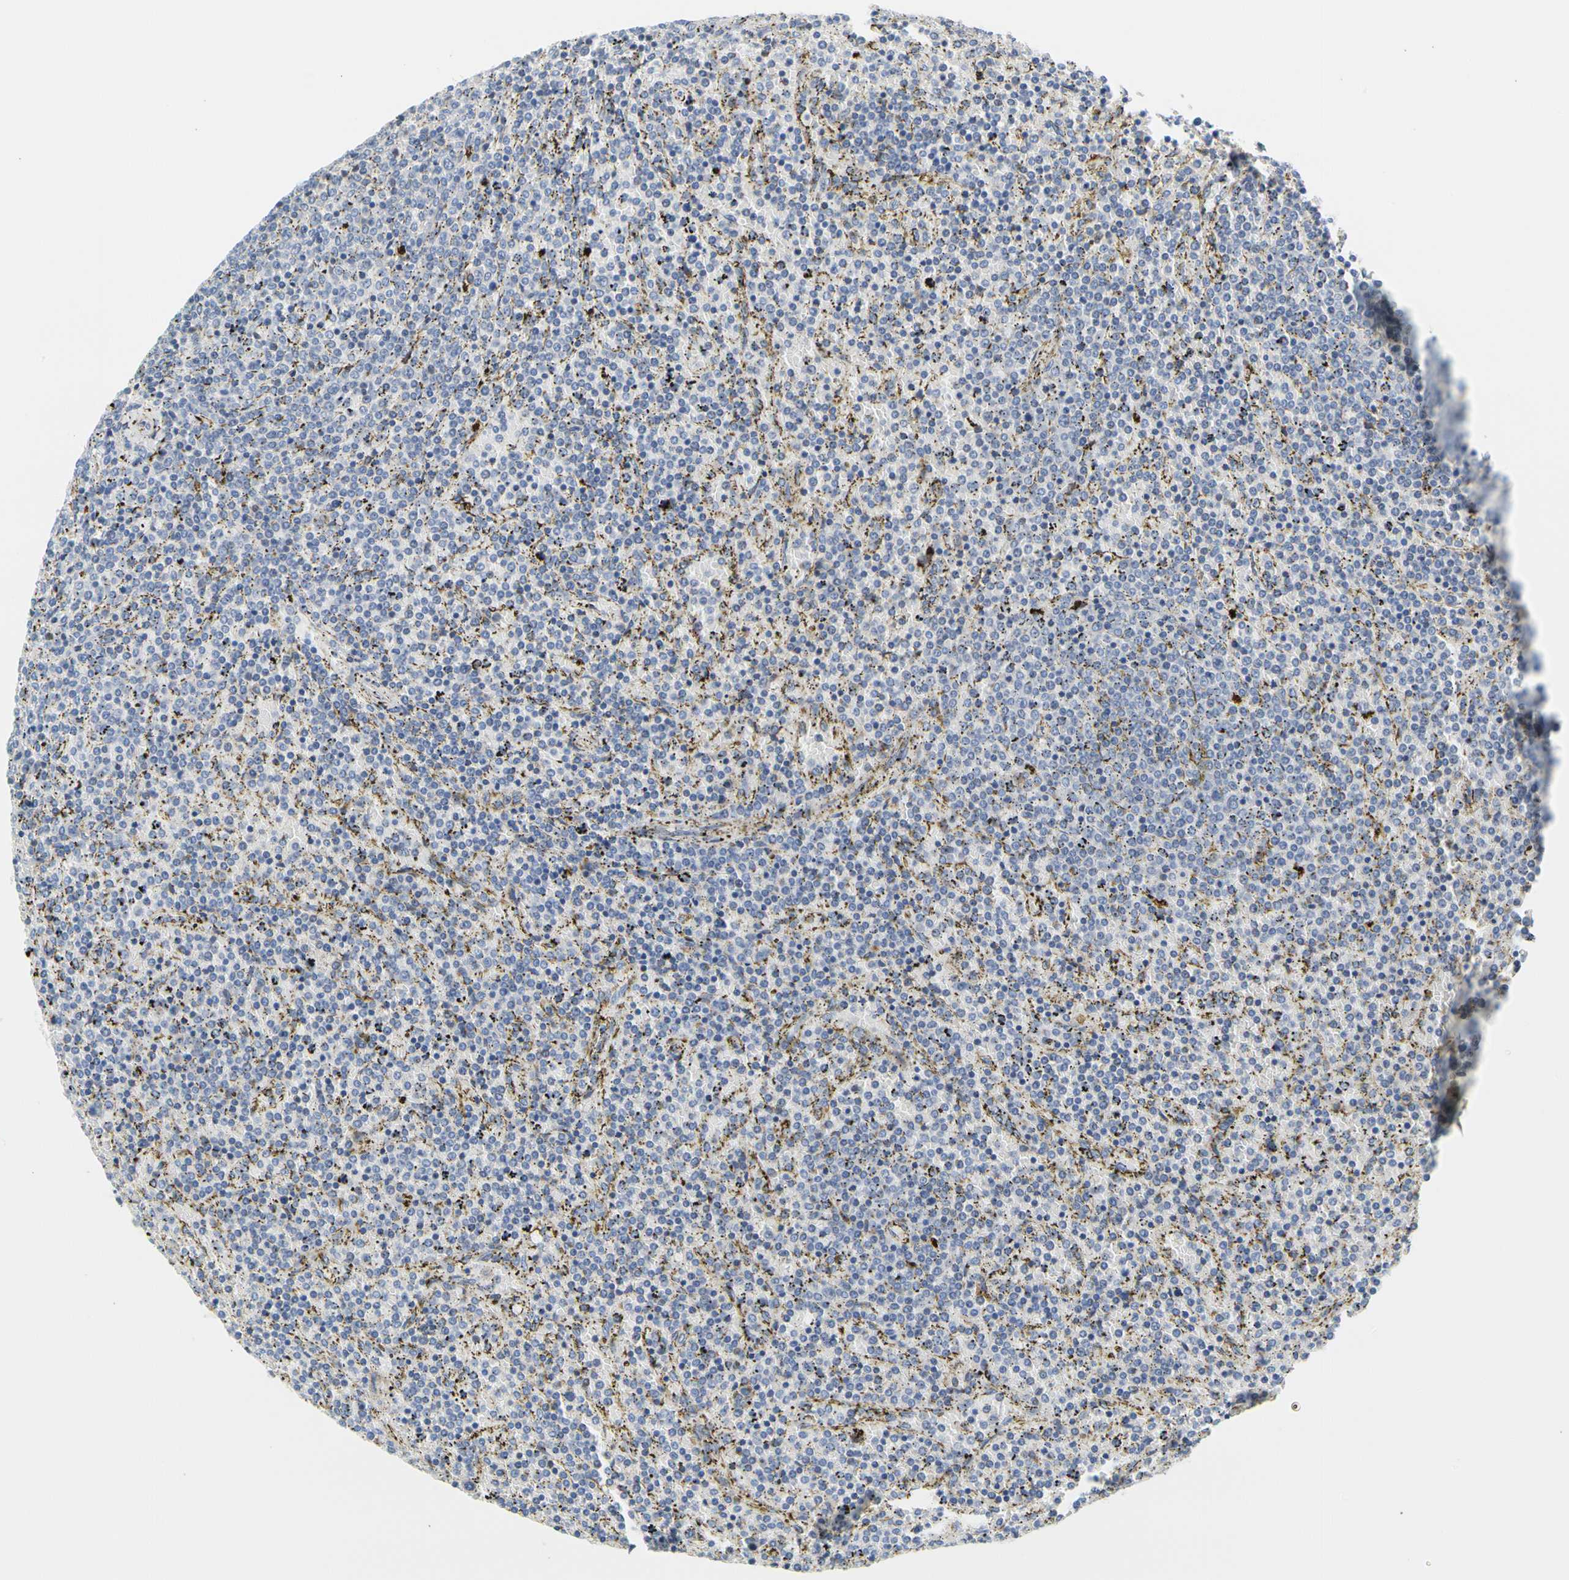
{"staining": {"intensity": "negative", "quantity": "none", "location": "none"}, "tissue": "lymphoma", "cell_type": "Tumor cells", "image_type": "cancer", "snomed": [{"axis": "morphology", "description": "Malignant lymphoma, non-Hodgkin's type, Low grade"}, {"axis": "topography", "description": "Spleen"}], "caption": "High power microscopy micrograph of an immunohistochemistry (IHC) image of malignant lymphoma, non-Hodgkin's type (low-grade), revealing no significant expression in tumor cells.", "gene": "ZNF236", "patient": {"sex": "female", "age": 77}}